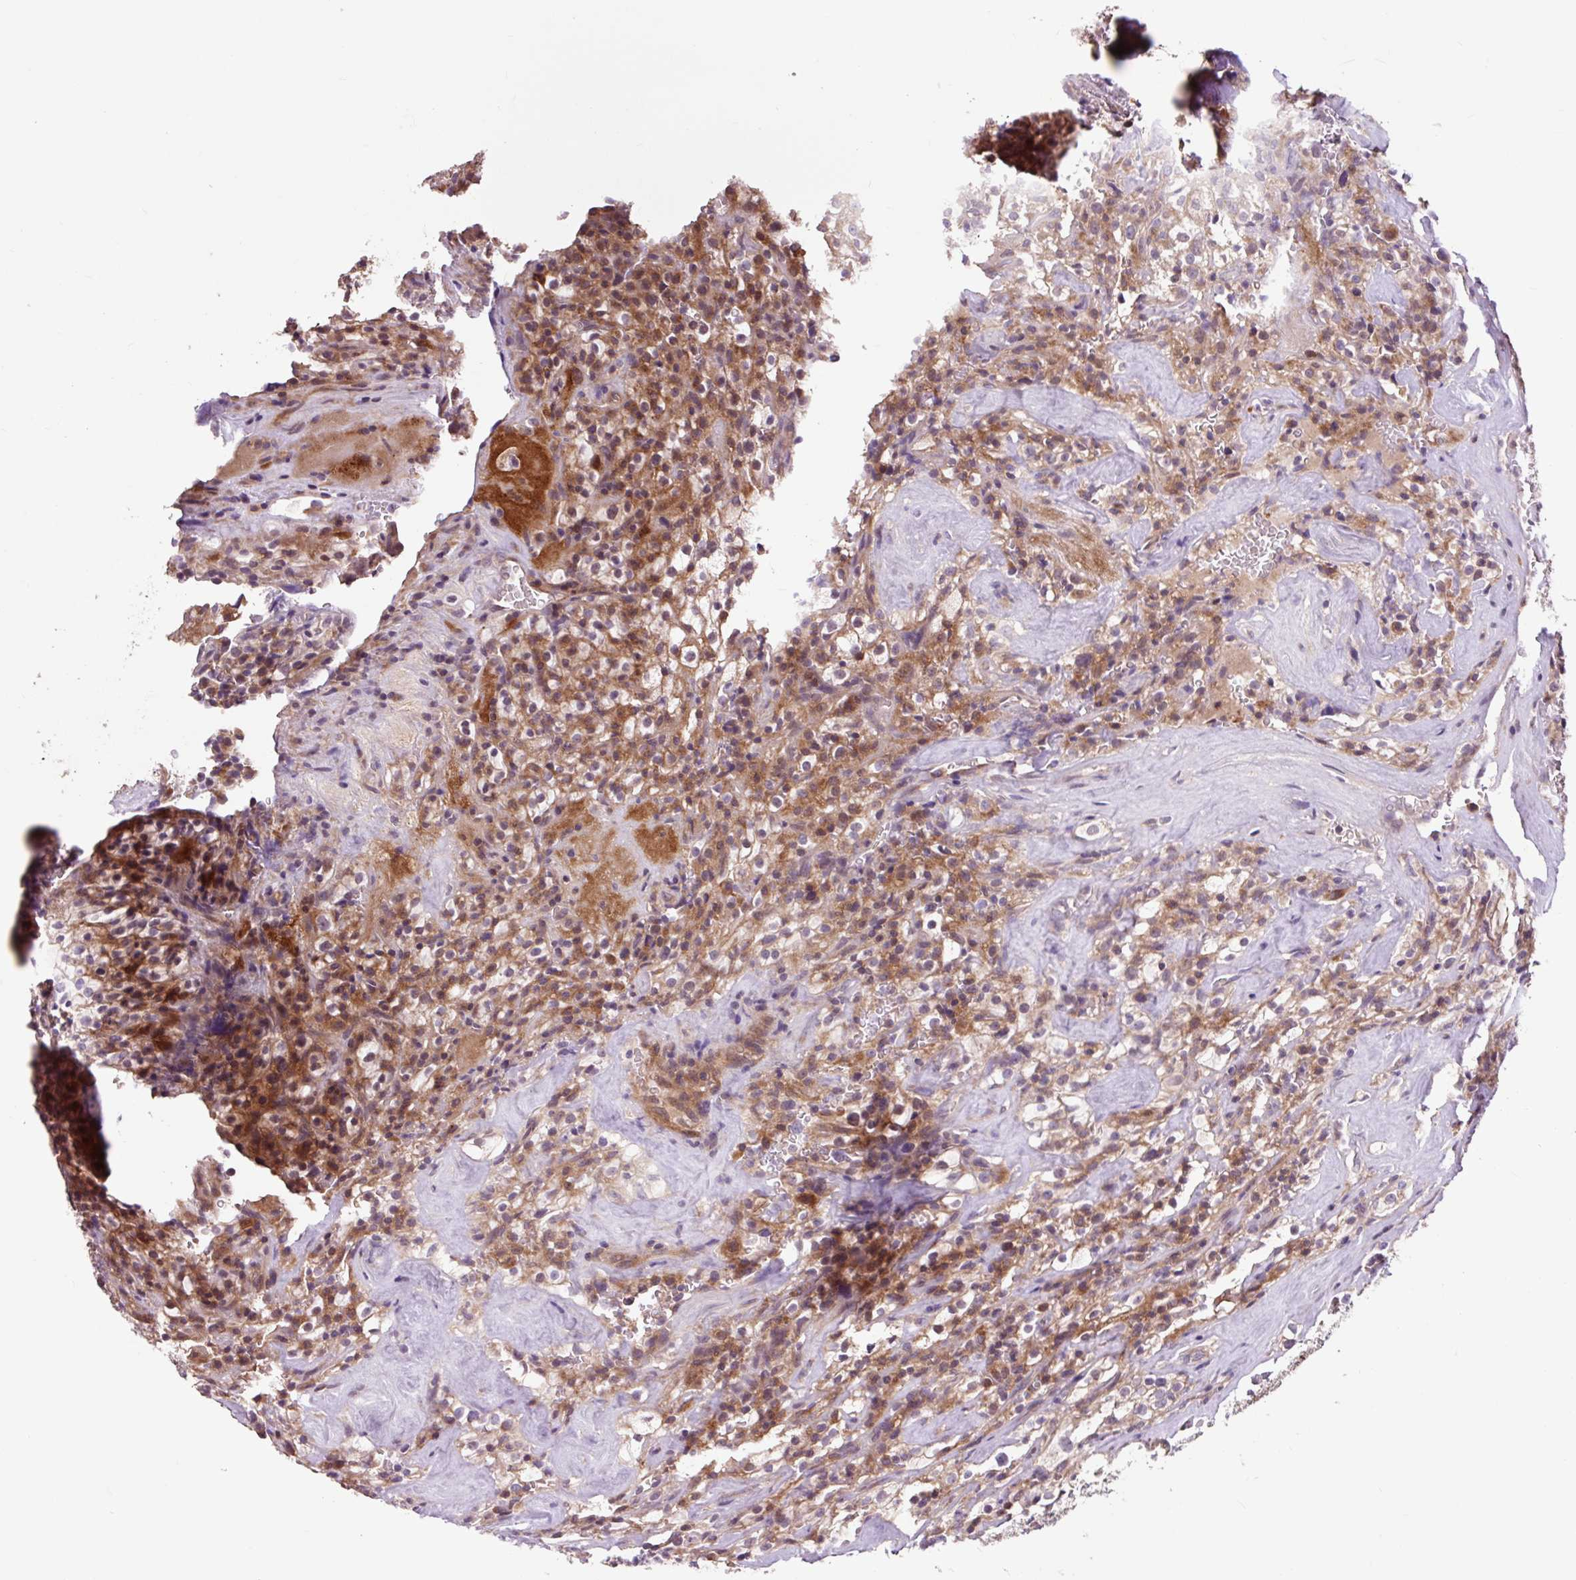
{"staining": {"intensity": "moderate", "quantity": ">75%", "location": "cytoplasmic/membranous"}, "tissue": "renal cancer", "cell_type": "Tumor cells", "image_type": "cancer", "snomed": [{"axis": "morphology", "description": "Adenocarcinoma, NOS"}, {"axis": "topography", "description": "Kidney"}], "caption": "The immunohistochemical stain highlights moderate cytoplasmic/membranous expression in tumor cells of adenocarcinoma (renal) tissue.", "gene": "PRIMPOL", "patient": {"sex": "female", "age": 74}}